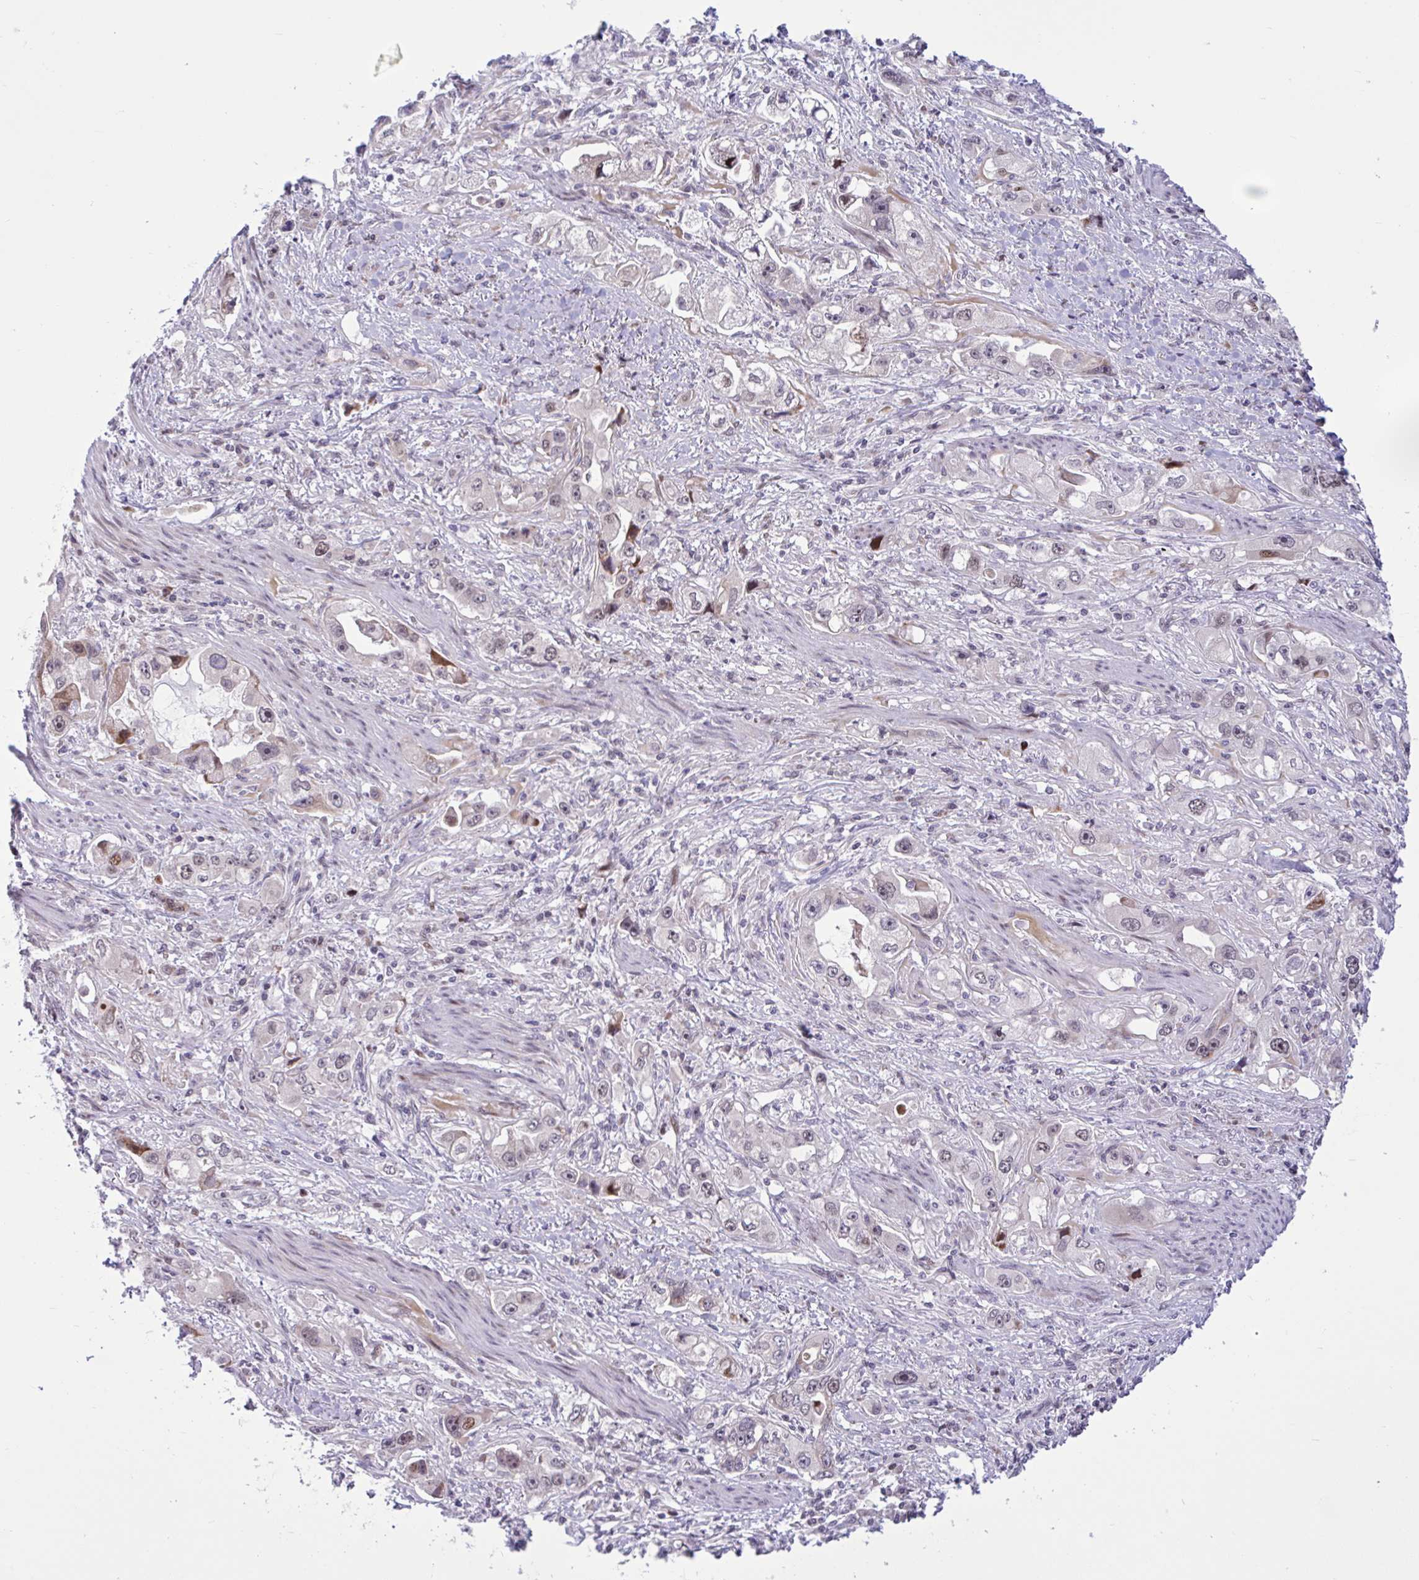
{"staining": {"intensity": "moderate", "quantity": "<25%", "location": "cytoplasmic/membranous,nuclear"}, "tissue": "stomach cancer", "cell_type": "Tumor cells", "image_type": "cancer", "snomed": [{"axis": "morphology", "description": "Adenocarcinoma, NOS"}, {"axis": "topography", "description": "Stomach, lower"}], "caption": "Stomach cancer (adenocarcinoma) stained with a brown dye demonstrates moderate cytoplasmic/membranous and nuclear positive staining in approximately <25% of tumor cells.", "gene": "RBL1", "patient": {"sex": "female", "age": 93}}